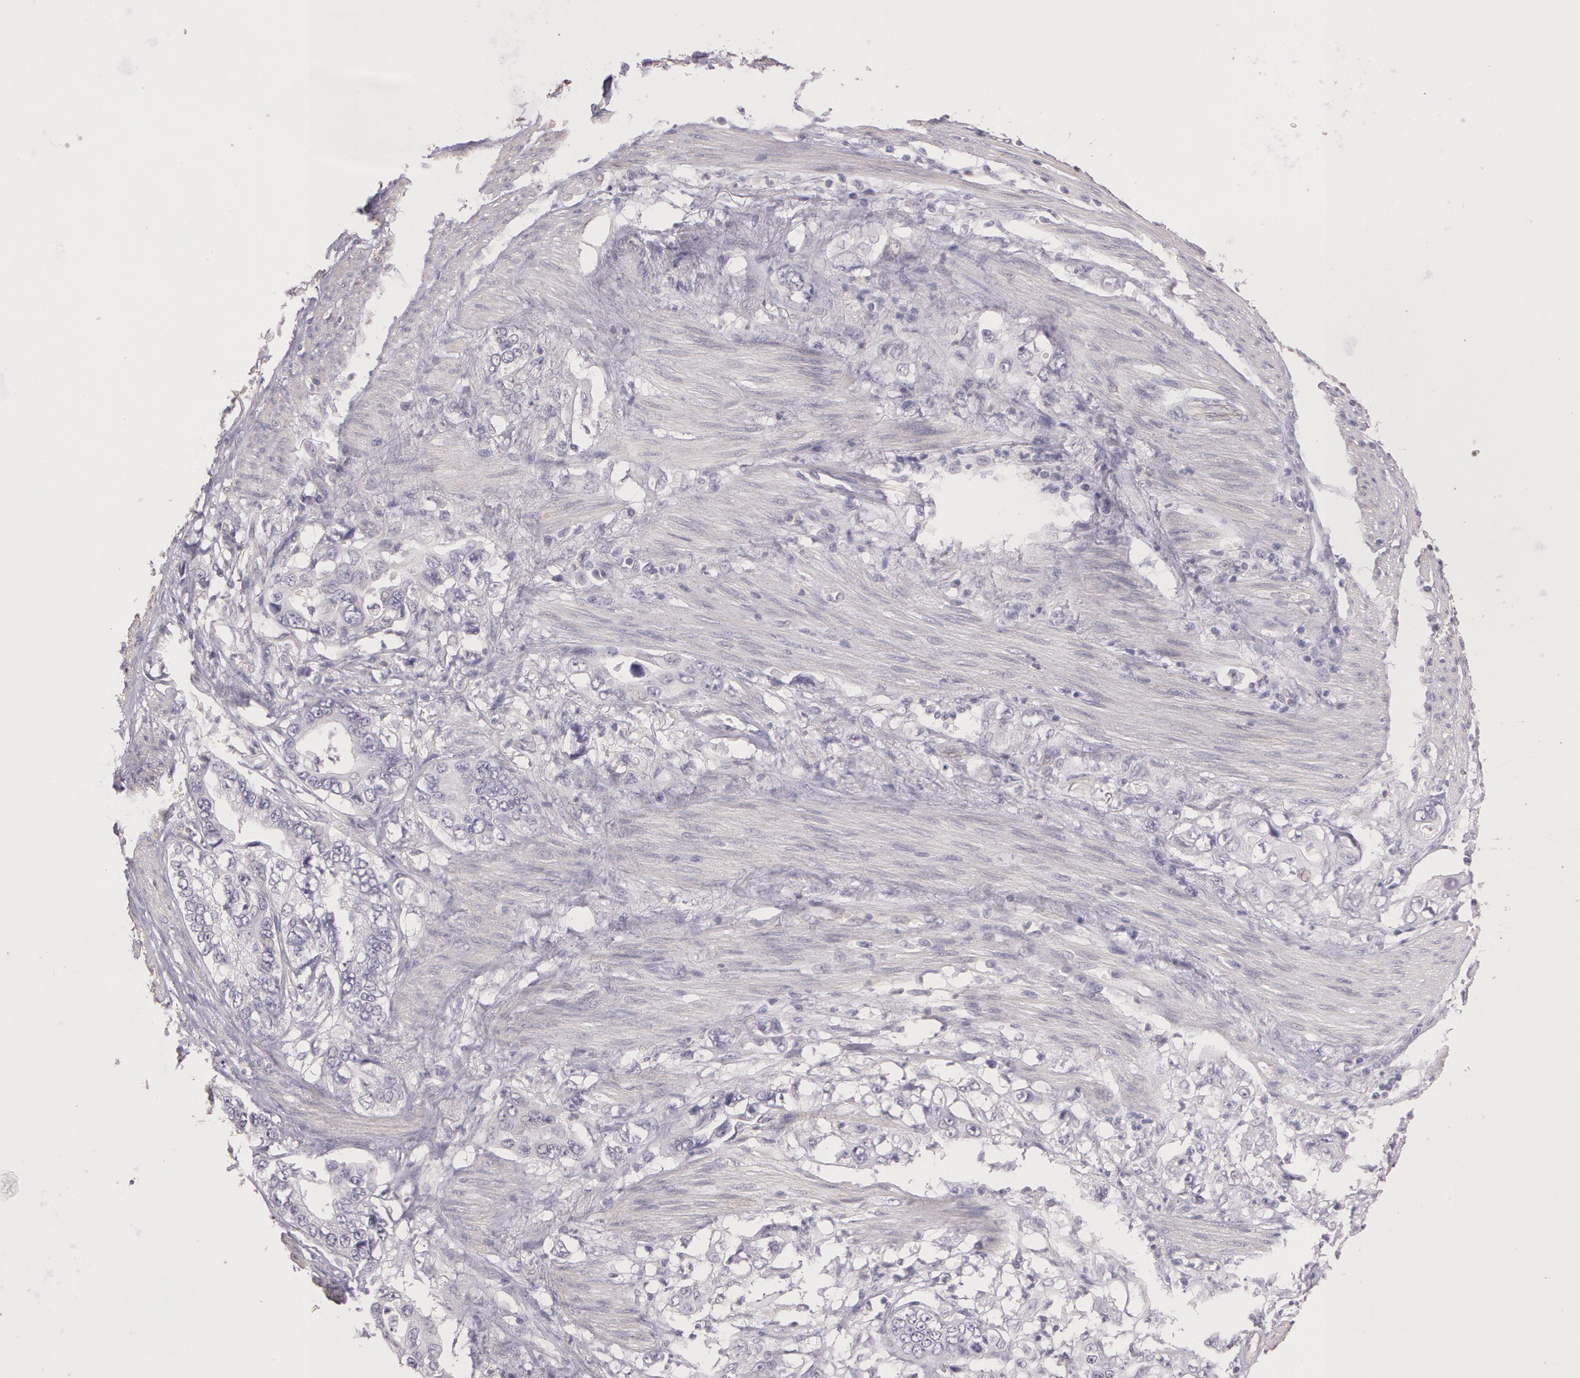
{"staining": {"intensity": "negative", "quantity": "none", "location": "none"}, "tissue": "stomach cancer", "cell_type": "Tumor cells", "image_type": "cancer", "snomed": [{"axis": "morphology", "description": "Adenocarcinoma, NOS"}, {"axis": "topography", "description": "Pancreas"}, {"axis": "topography", "description": "Stomach, upper"}], "caption": "IHC image of human stomach cancer stained for a protein (brown), which reveals no expression in tumor cells.", "gene": "G2E3", "patient": {"sex": "male", "age": 77}}